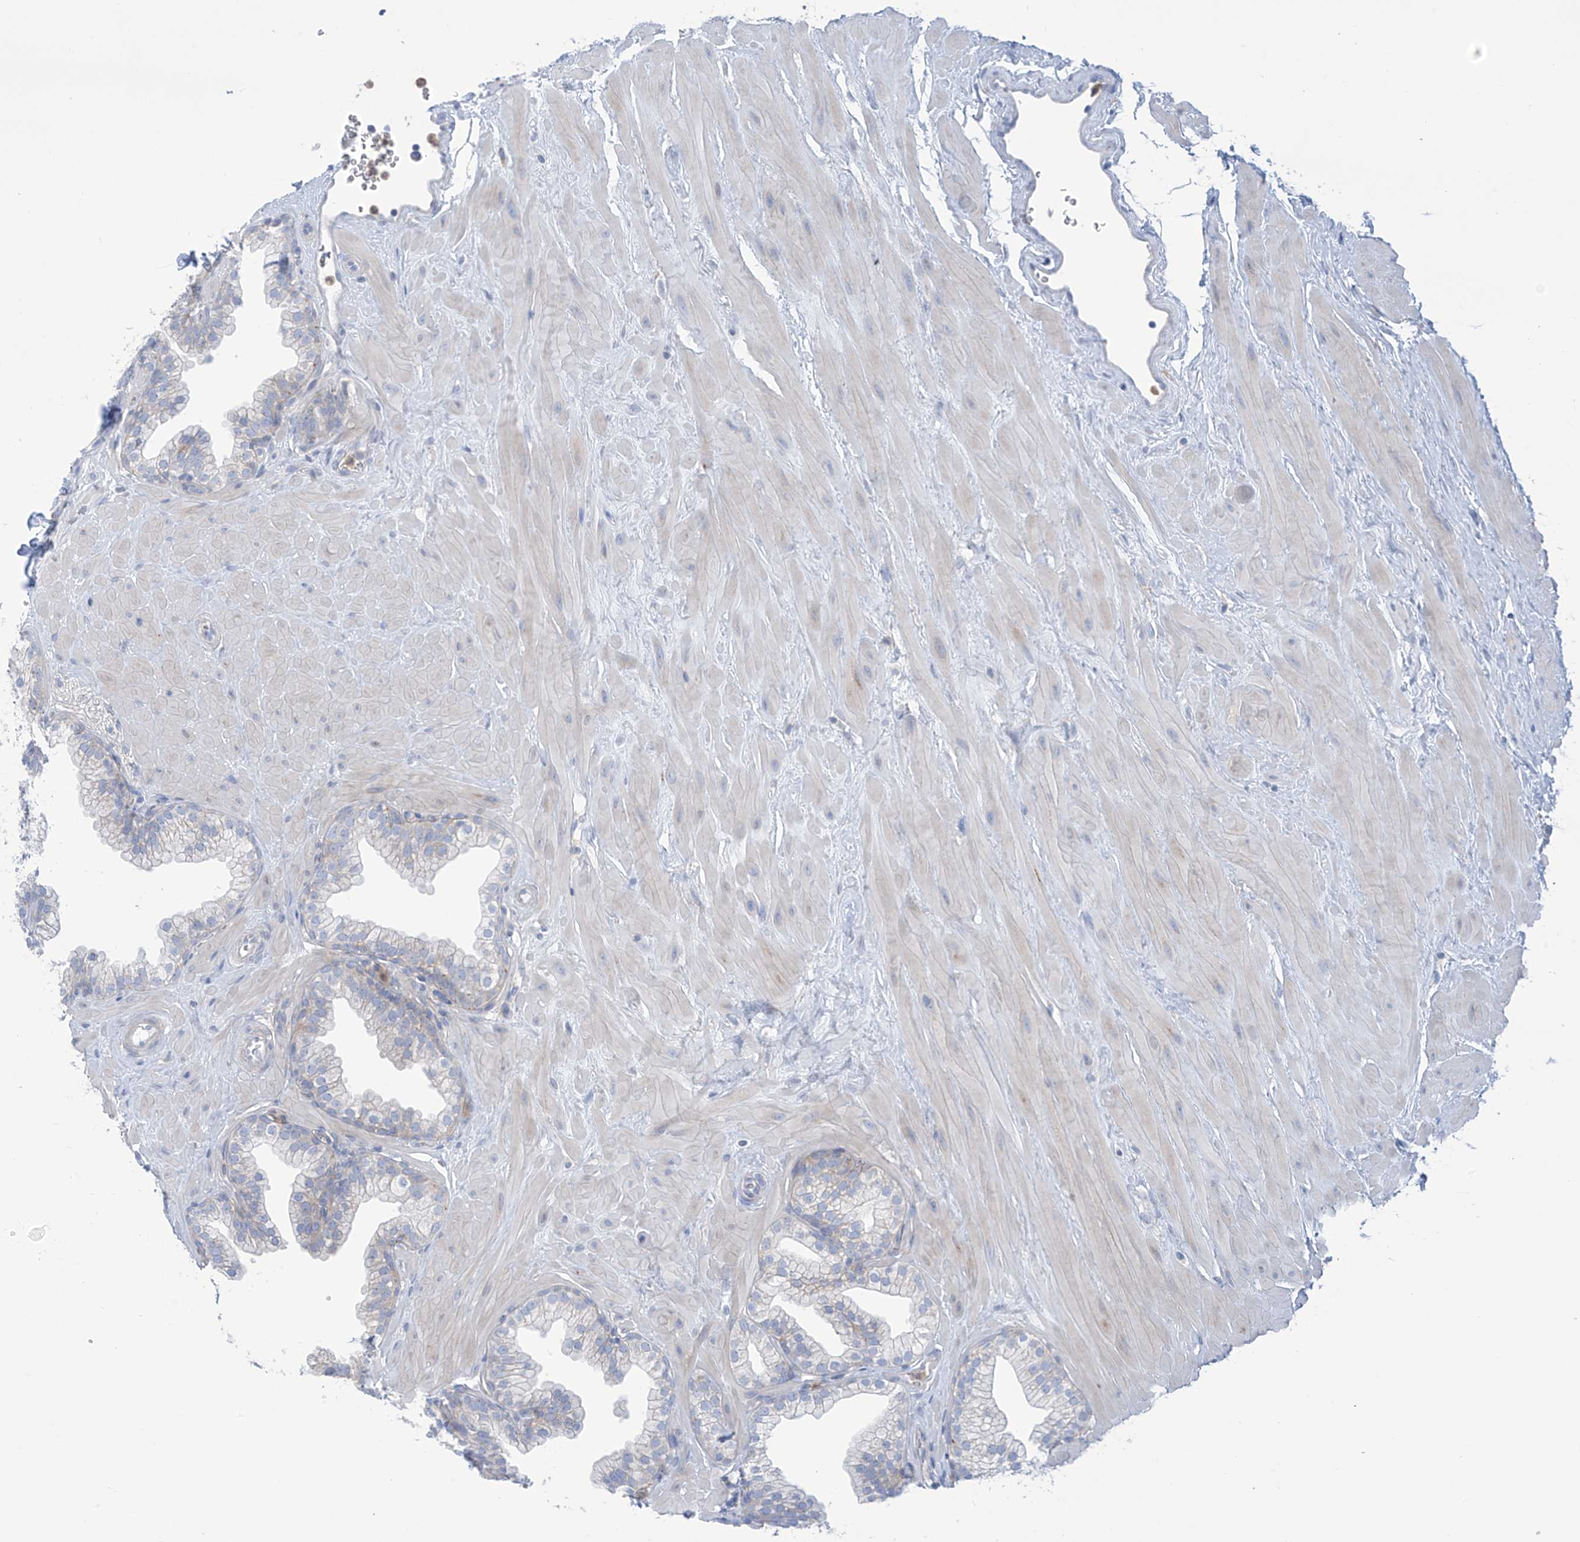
{"staining": {"intensity": "negative", "quantity": "none", "location": "none"}, "tissue": "prostate", "cell_type": "Glandular cells", "image_type": "normal", "snomed": [{"axis": "morphology", "description": "Normal tissue, NOS"}, {"axis": "morphology", "description": "Urothelial carcinoma, Low grade"}, {"axis": "topography", "description": "Urinary bladder"}, {"axis": "topography", "description": "Prostate"}], "caption": "Human prostate stained for a protein using IHC displays no expression in glandular cells.", "gene": "FABP2", "patient": {"sex": "male", "age": 60}}